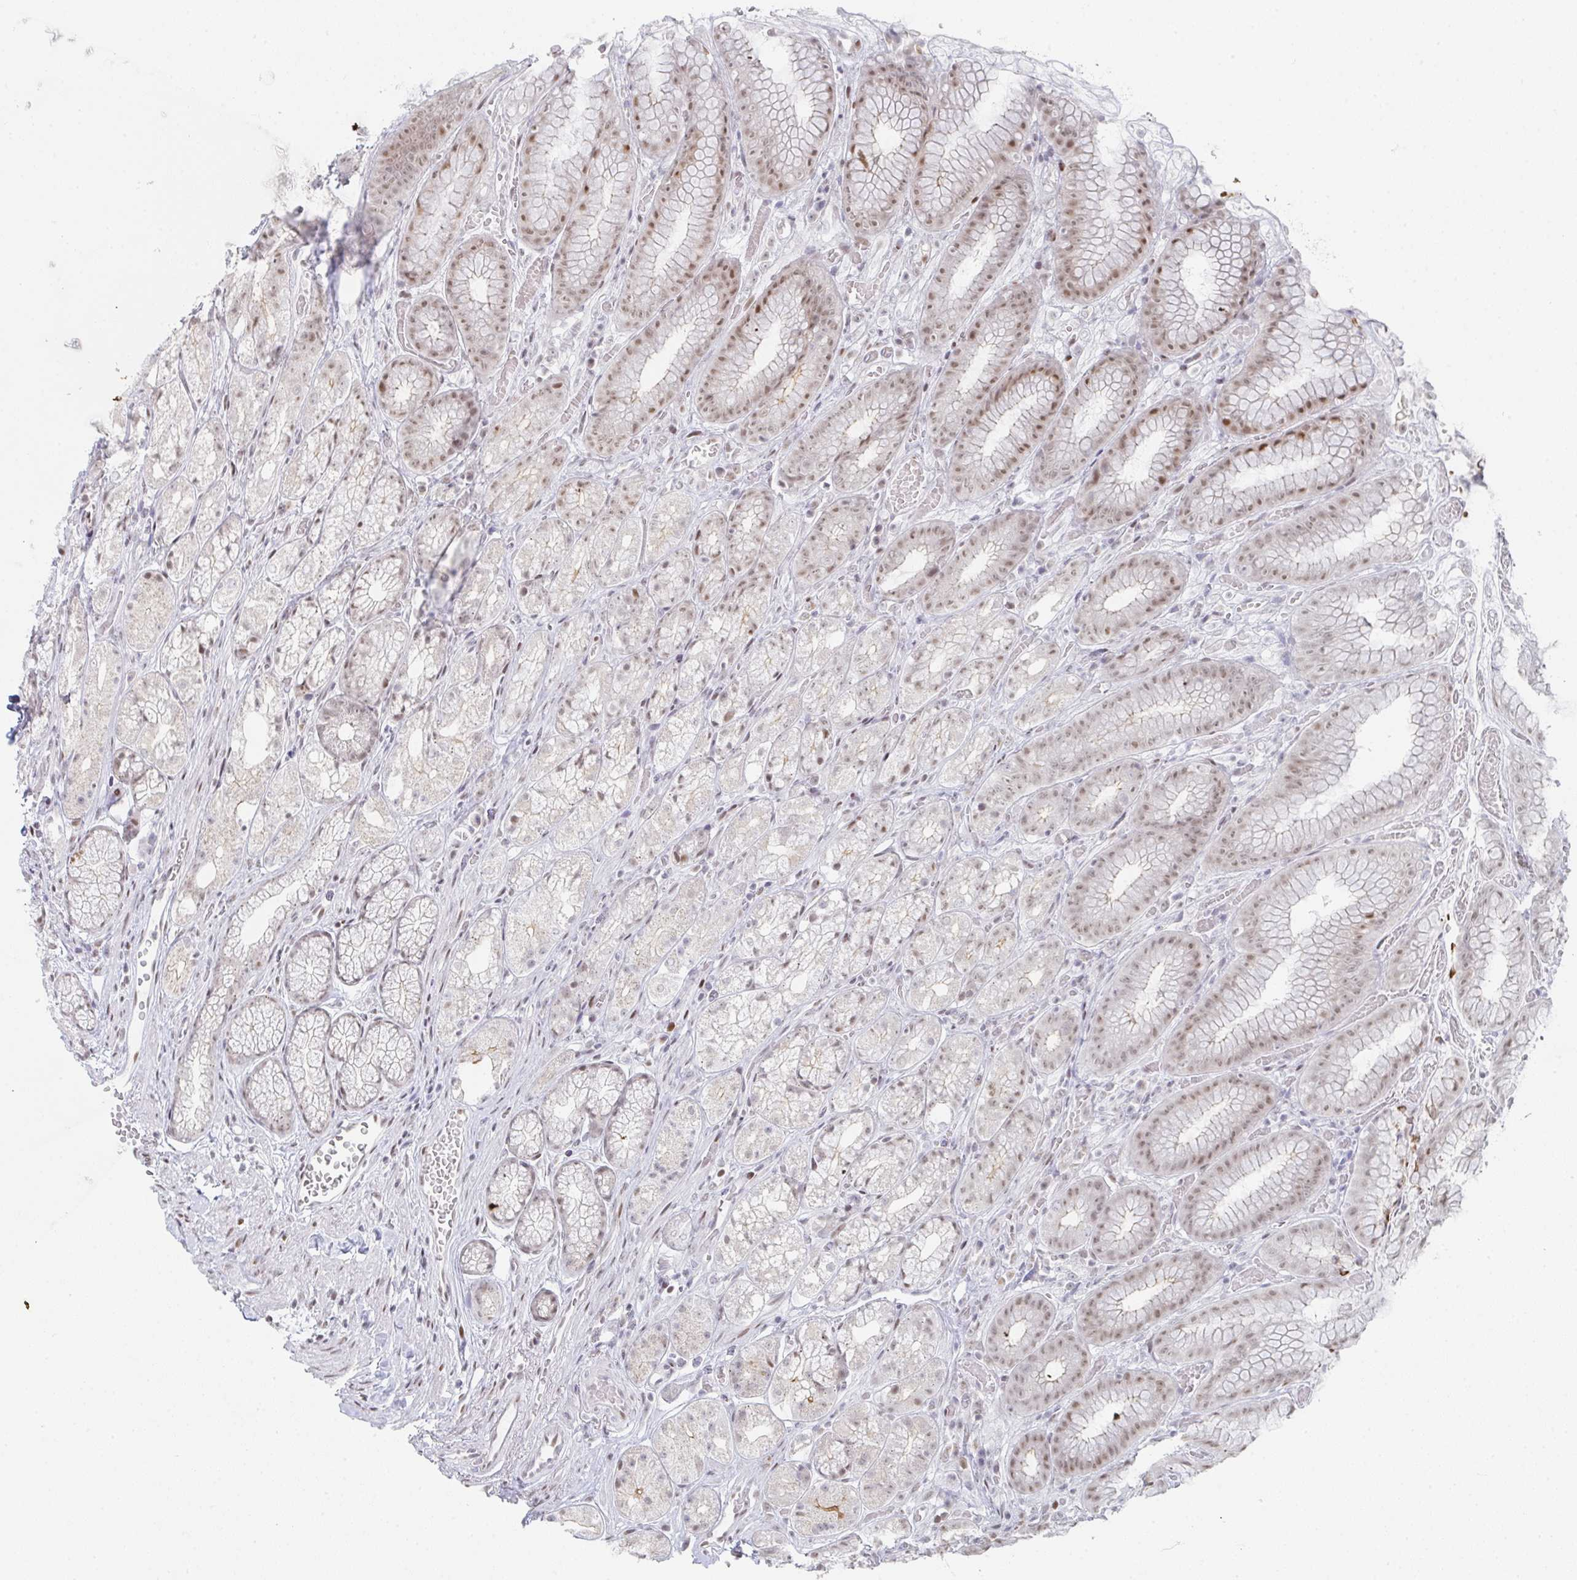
{"staining": {"intensity": "moderate", "quantity": "25%-75%", "location": "cytoplasmic/membranous,nuclear"}, "tissue": "stomach", "cell_type": "Glandular cells", "image_type": "normal", "snomed": [{"axis": "morphology", "description": "Normal tissue, NOS"}, {"axis": "topography", "description": "Smooth muscle"}, {"axis": "topography", "description": "Stomach"}], "caption": "Moderate cytoplasmic/membranous,nuclear protein positivity is identified in approximately 25%-75% of glandular cells in stomach. The staining is performed using DAB (3,3'-diaminobenzidine) brown chromogen to label protein expression. The nuclei are counter-stained blue using hematoxylin.", "gene": "POU2AF2", "patient": {"sex": "male", "age": 70}}